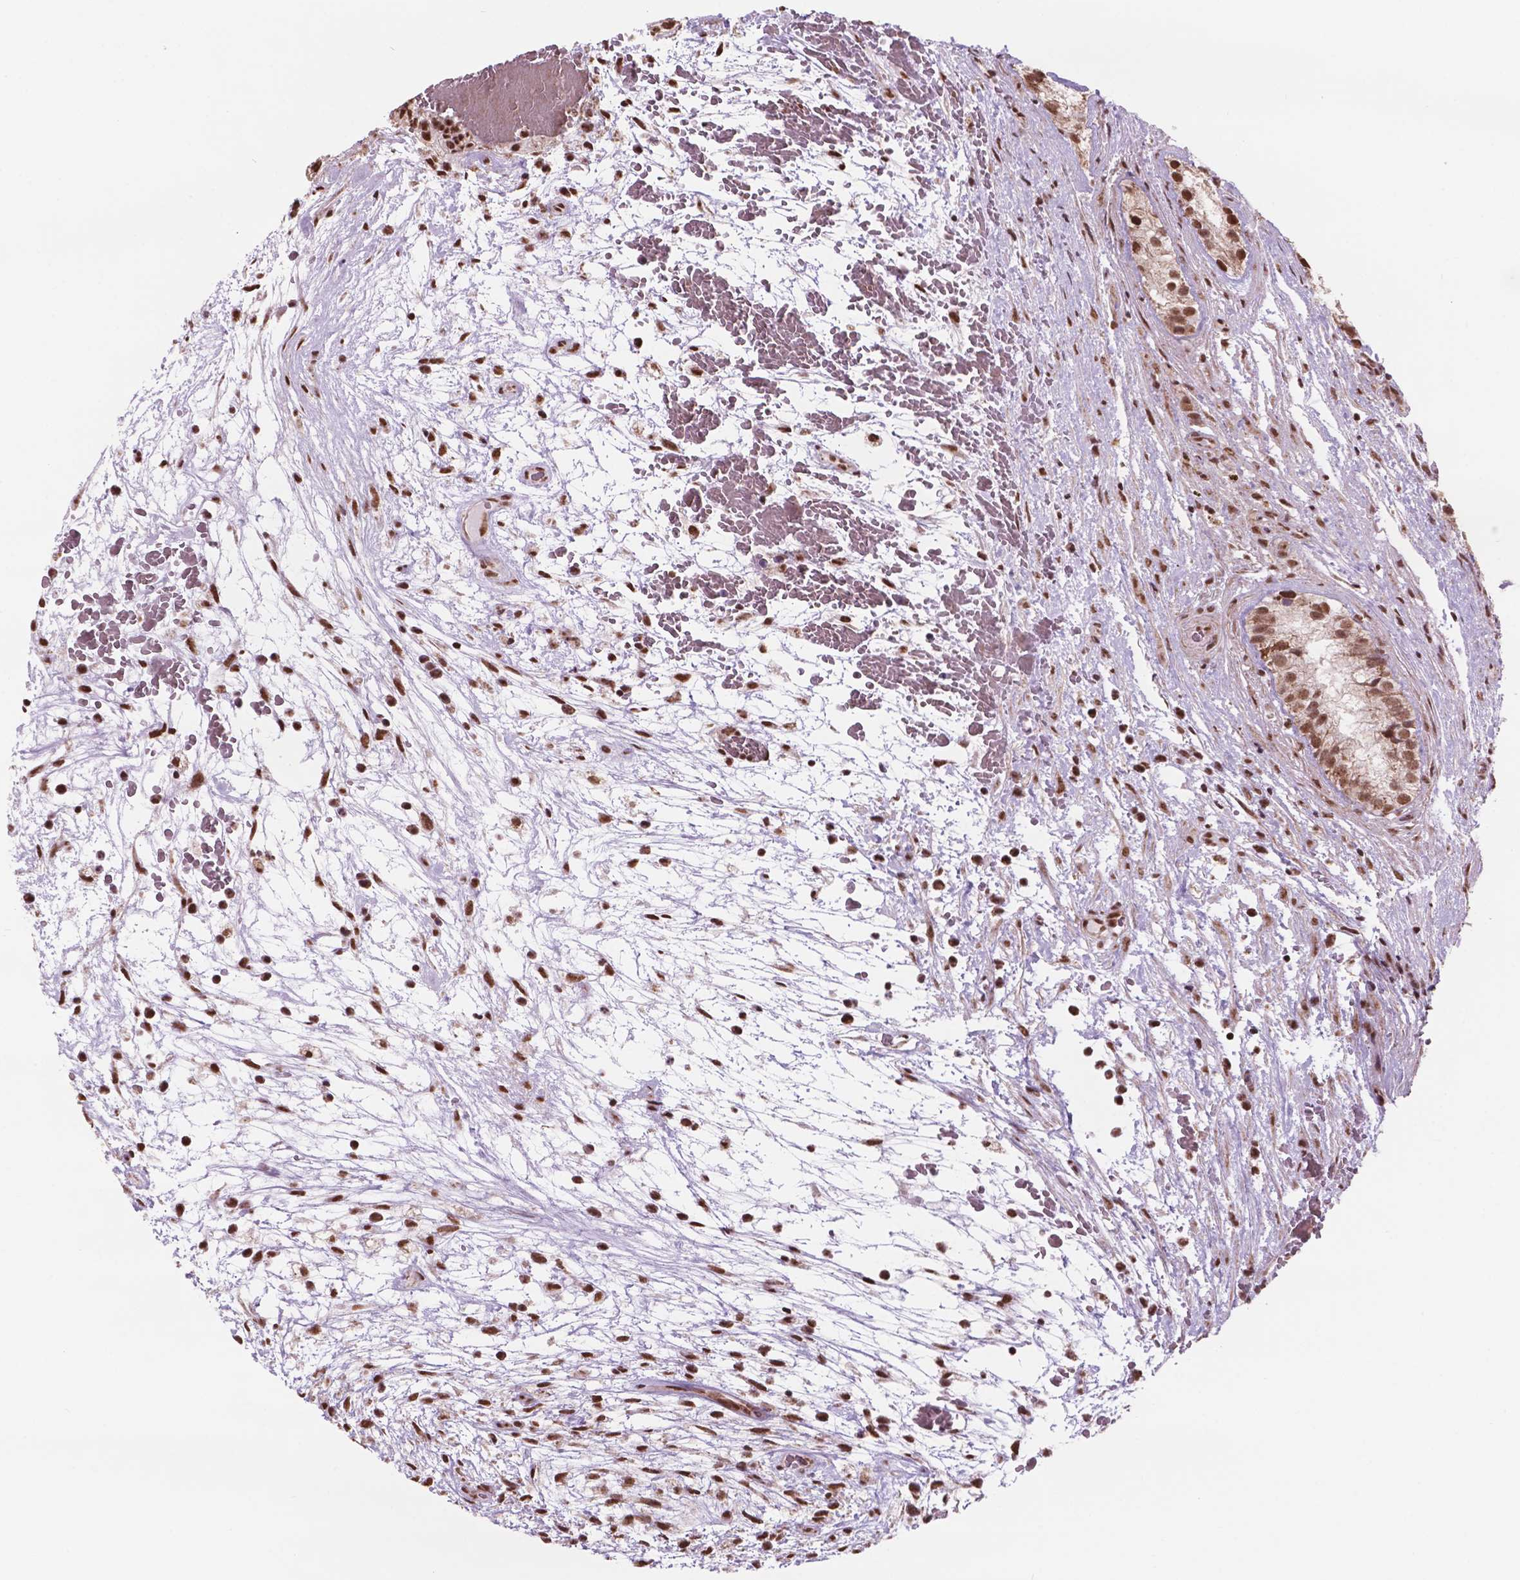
{"staining": {"intensity": "strong", "quantity": ">75%", "location": "nuclear"}, "tissue": "testis cancer", "cell_type": "Tumor cells", "image_type": "cancer", "snomed": [{"axis": "morphology", "description": "Normal tissue, NOS"}, {"axis": "morphology", "description": "Carcinoma, Embryonal, NOS"}, {"axis": "topography", "description": "Testis"}], "caption": "There is high levels of strong nuclear staining in tumor cells of testis cancer (embryonal carcinoma), as demonstrated by immunohistochemical staining (brown color).", "gene": "NDUFA10", "patient": {"sex": "male", "age": 32}}